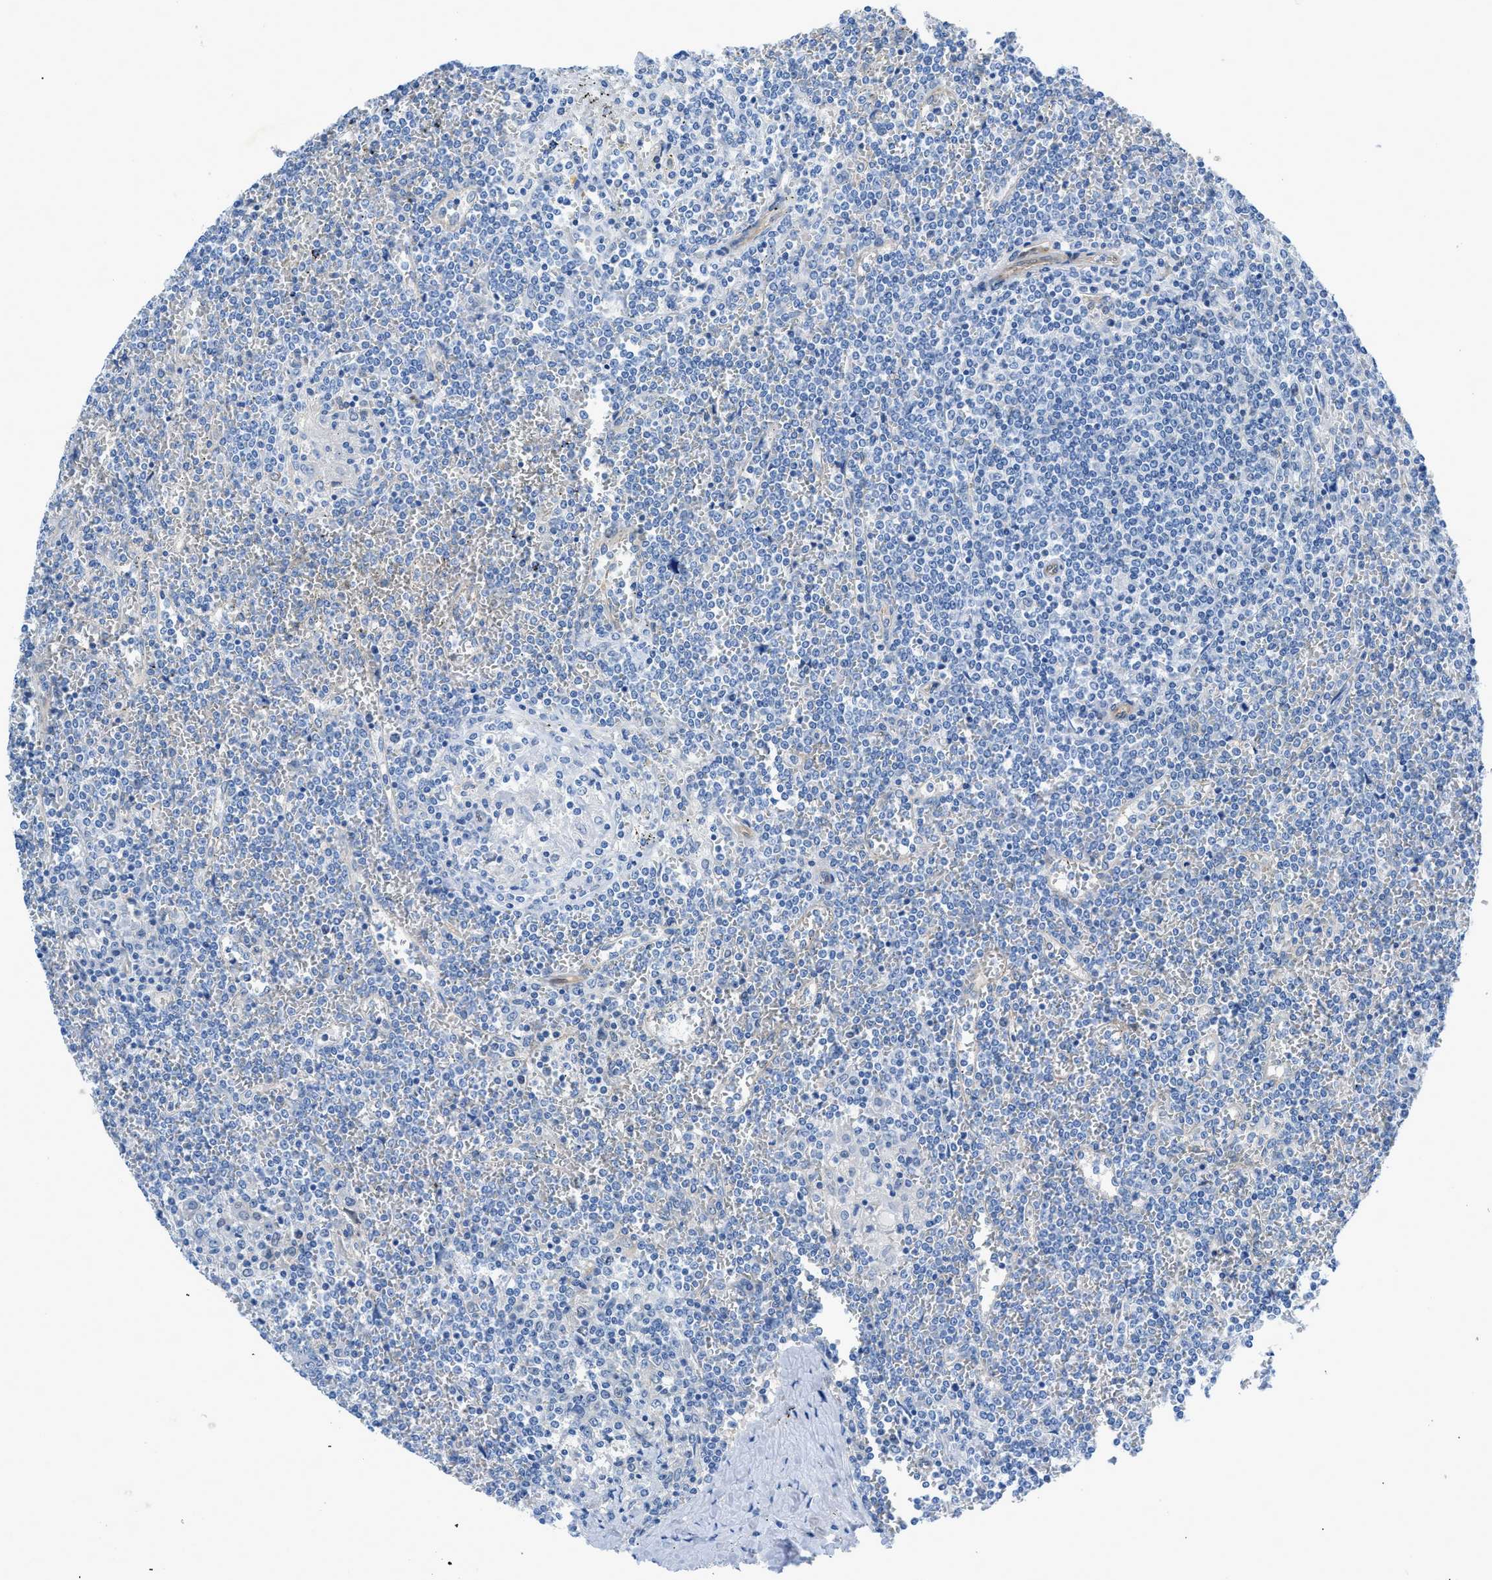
{"staining": {"intensity": "negative", "quantity": "none", "location": "none"}, "tissue": "lymphoma", "cell_type": "Tumor cells", "image_type": "cancer", "snomed": [{"axis": "morphology", "description": "Malignant lymphoma, non-Hodgkin's type, Low grade"}, {"axis": "topography", "description": "Spleen"}], "caption": "Tumor cells show no significant staining in lymphoma.", "gene": "PDLIM5", "patient": {"sex": "female", "age": 19}}